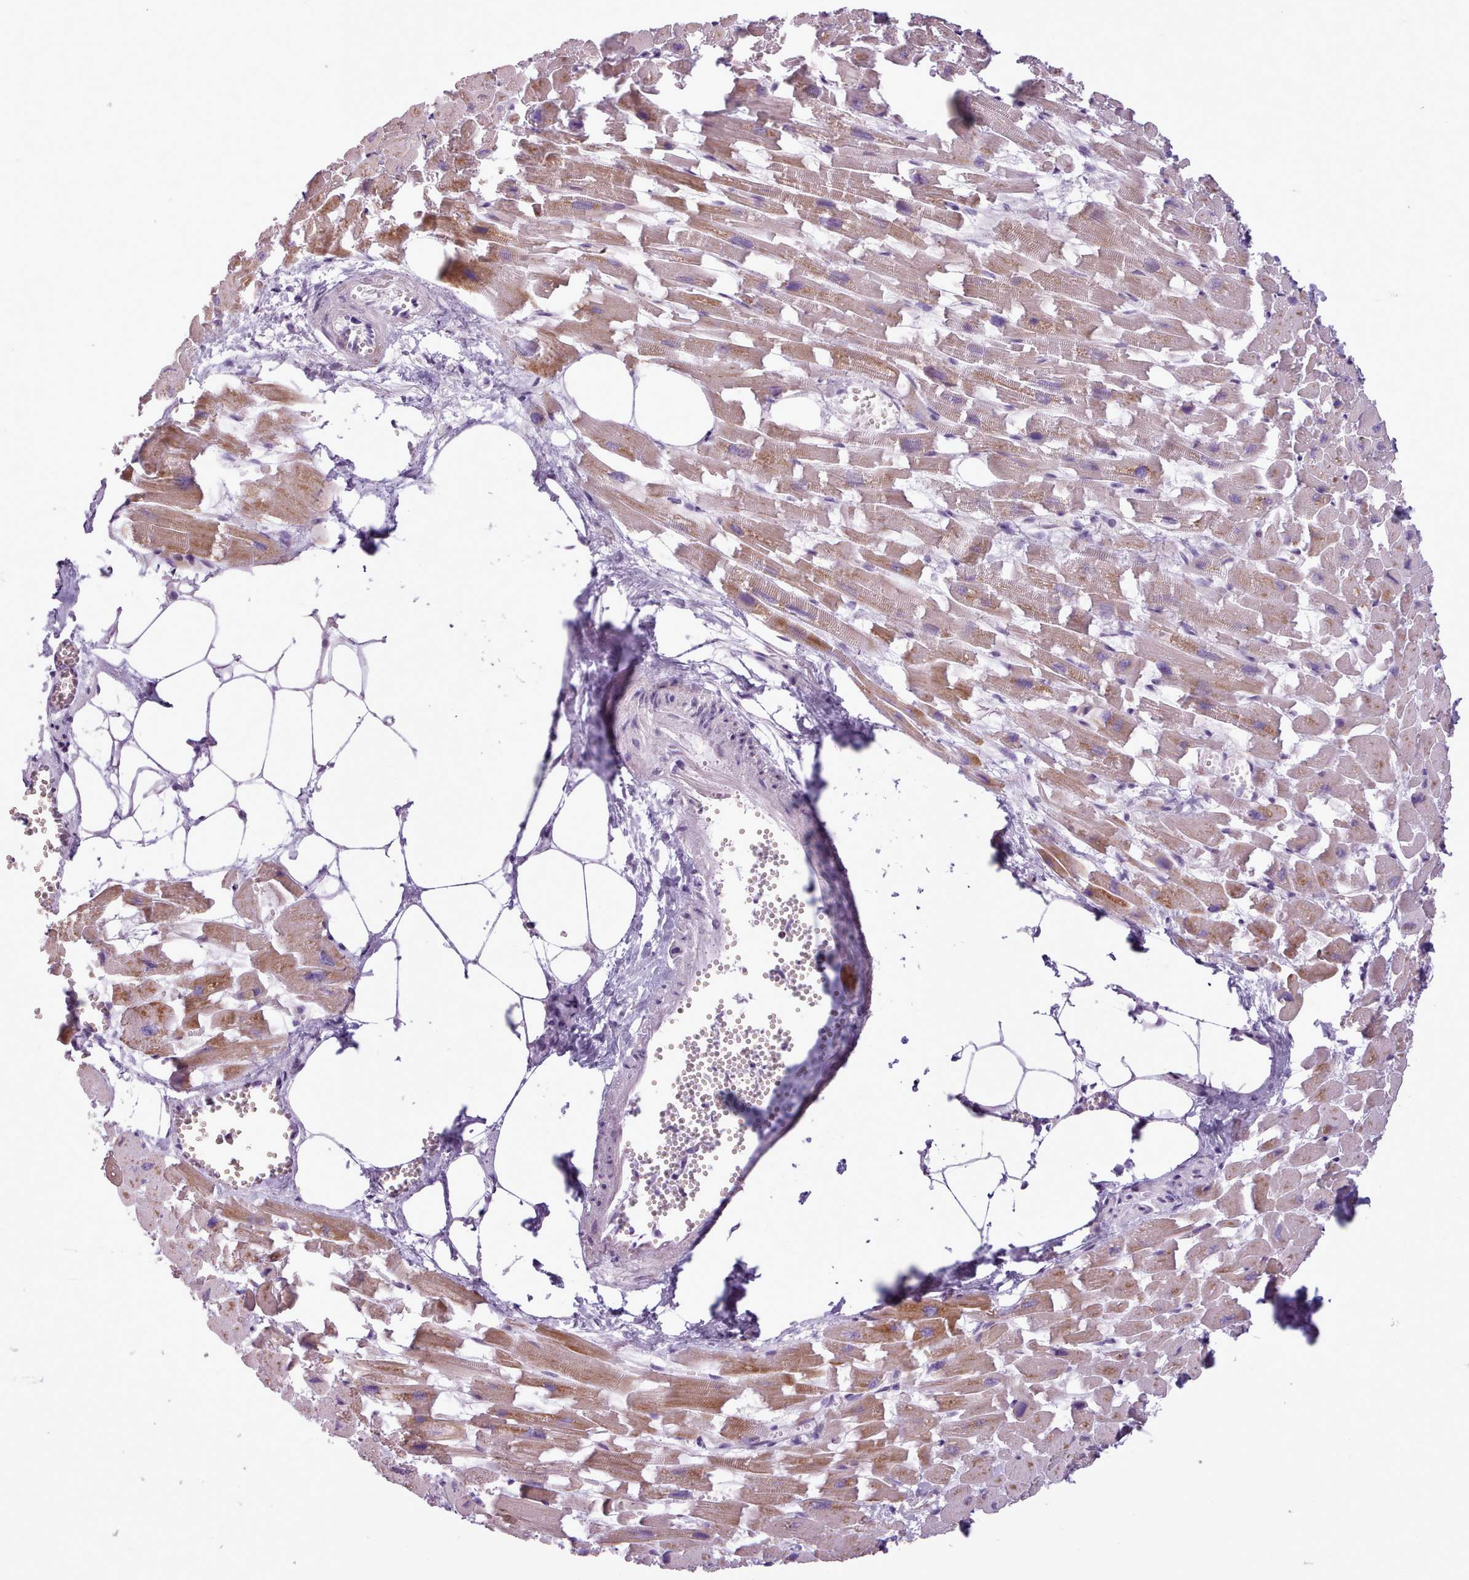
{"staining": {"intensity": "moderate", "quantity": ">75%", "location": "cytoplasmic/membranous"}, "tissue": "heart muscle", "cell_type": "Cardiomyocytes", "image_type": "normal", "snomed": [{"axis": "morphology", "description": "Normal tissue, NOS"}, {"axis": "topography", "description": "Heart"}], "caption": "Brown immunohistochemical staining in benign heart muscle displays moderate cytoplasmic/membranous staining in about >75% of cardiomyocytes.", "gene": "SLURP1", "patient": {"sex": "female", "age": 64}}